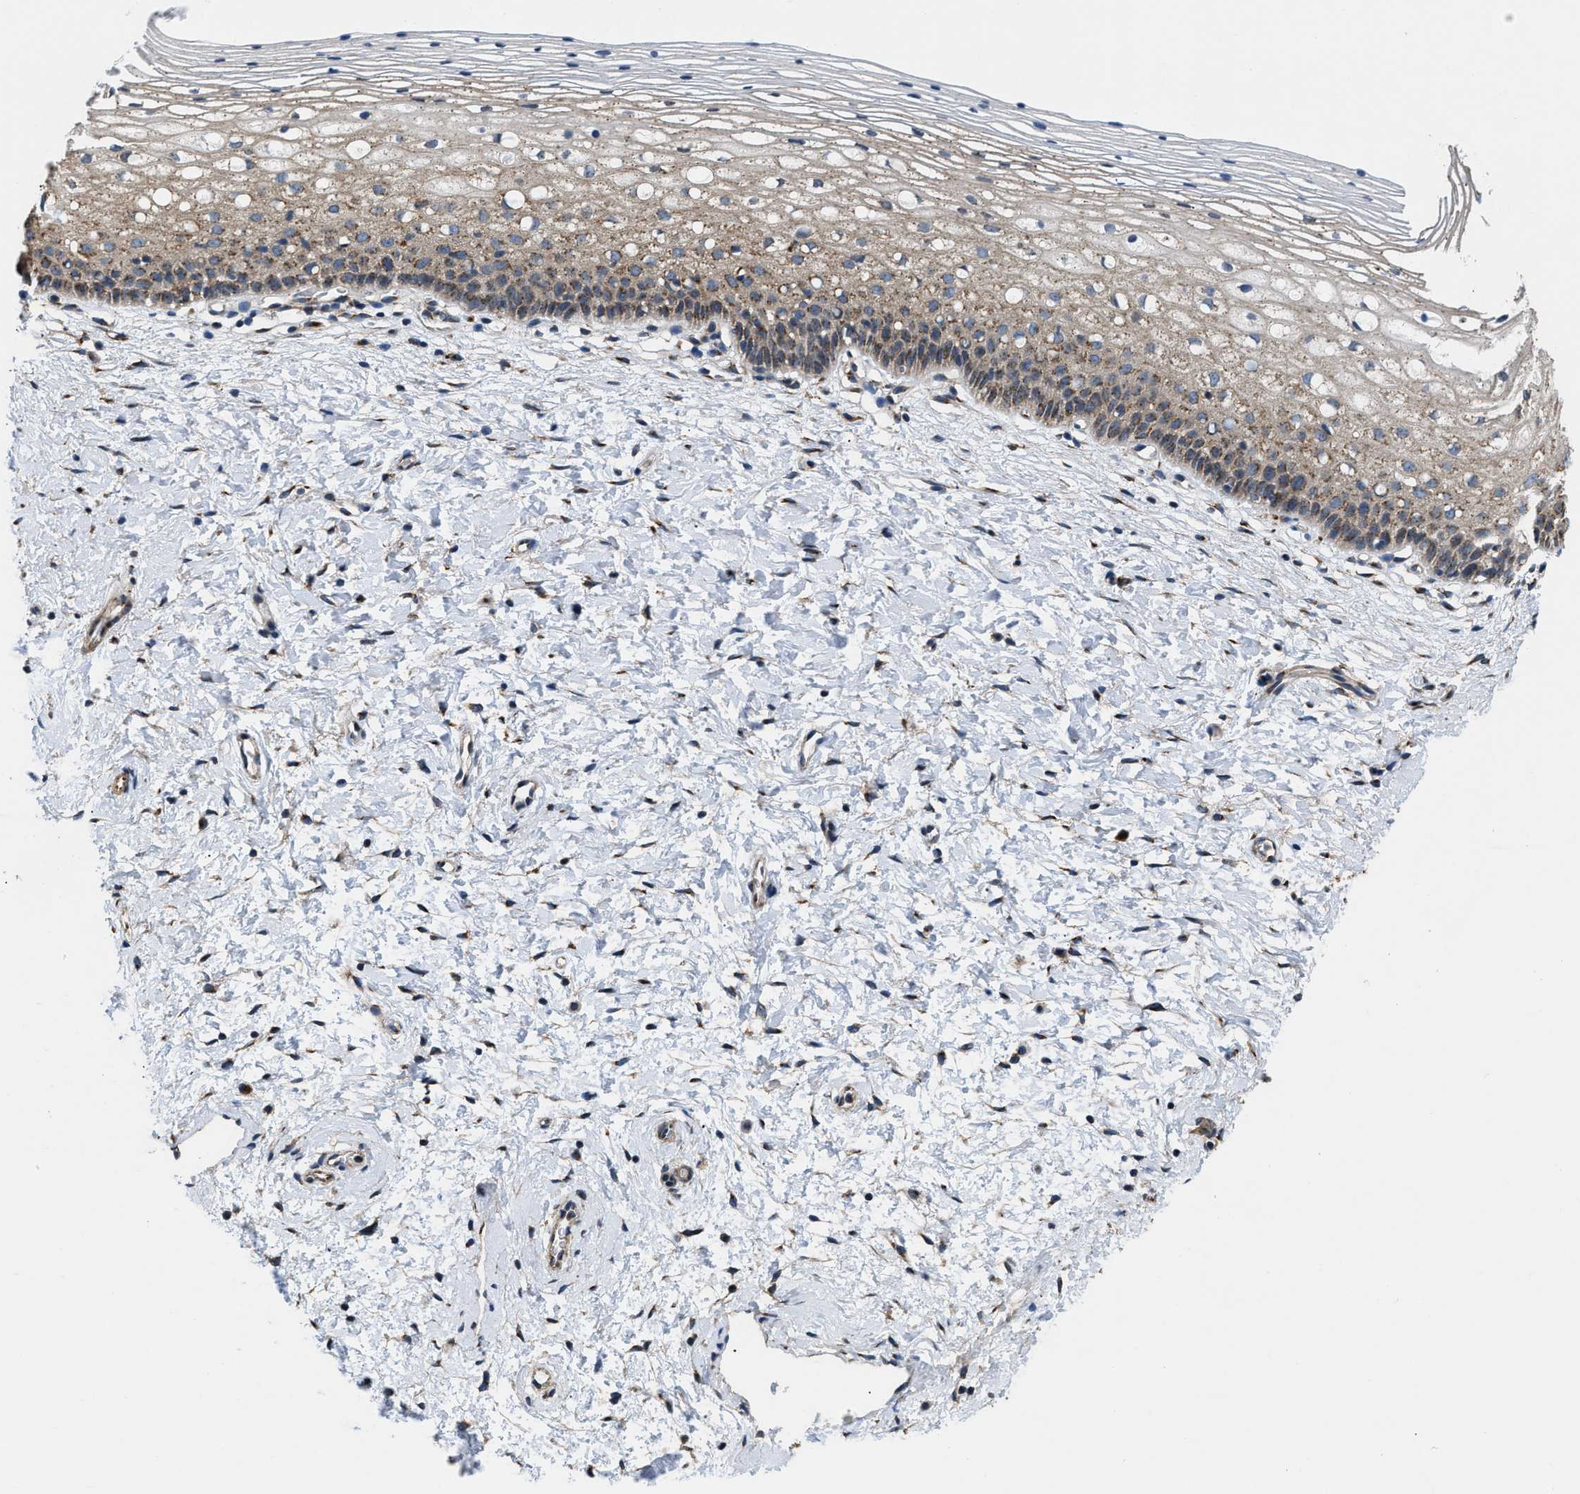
{"staining": {"intensity": "moderate", "quantity": ">75%", "location": "cytoplasmic/membranous"}, "tissue": "cervix", "cell_type": "Glandular cells", "image_type": "normal", "snomed": [{"axis": "morphology", "description": "Normal tissue, NOS"}, {"axis": "topography", "description": "Cervix"}], "caption": "This photomicrograph displays IHC staining of benign cervix, with medium moderate cytoplasmic/membranous expression in about >75% of glandular cells.", "gene": "CEP128", "patient": {"sex": "female", "age": 72}}